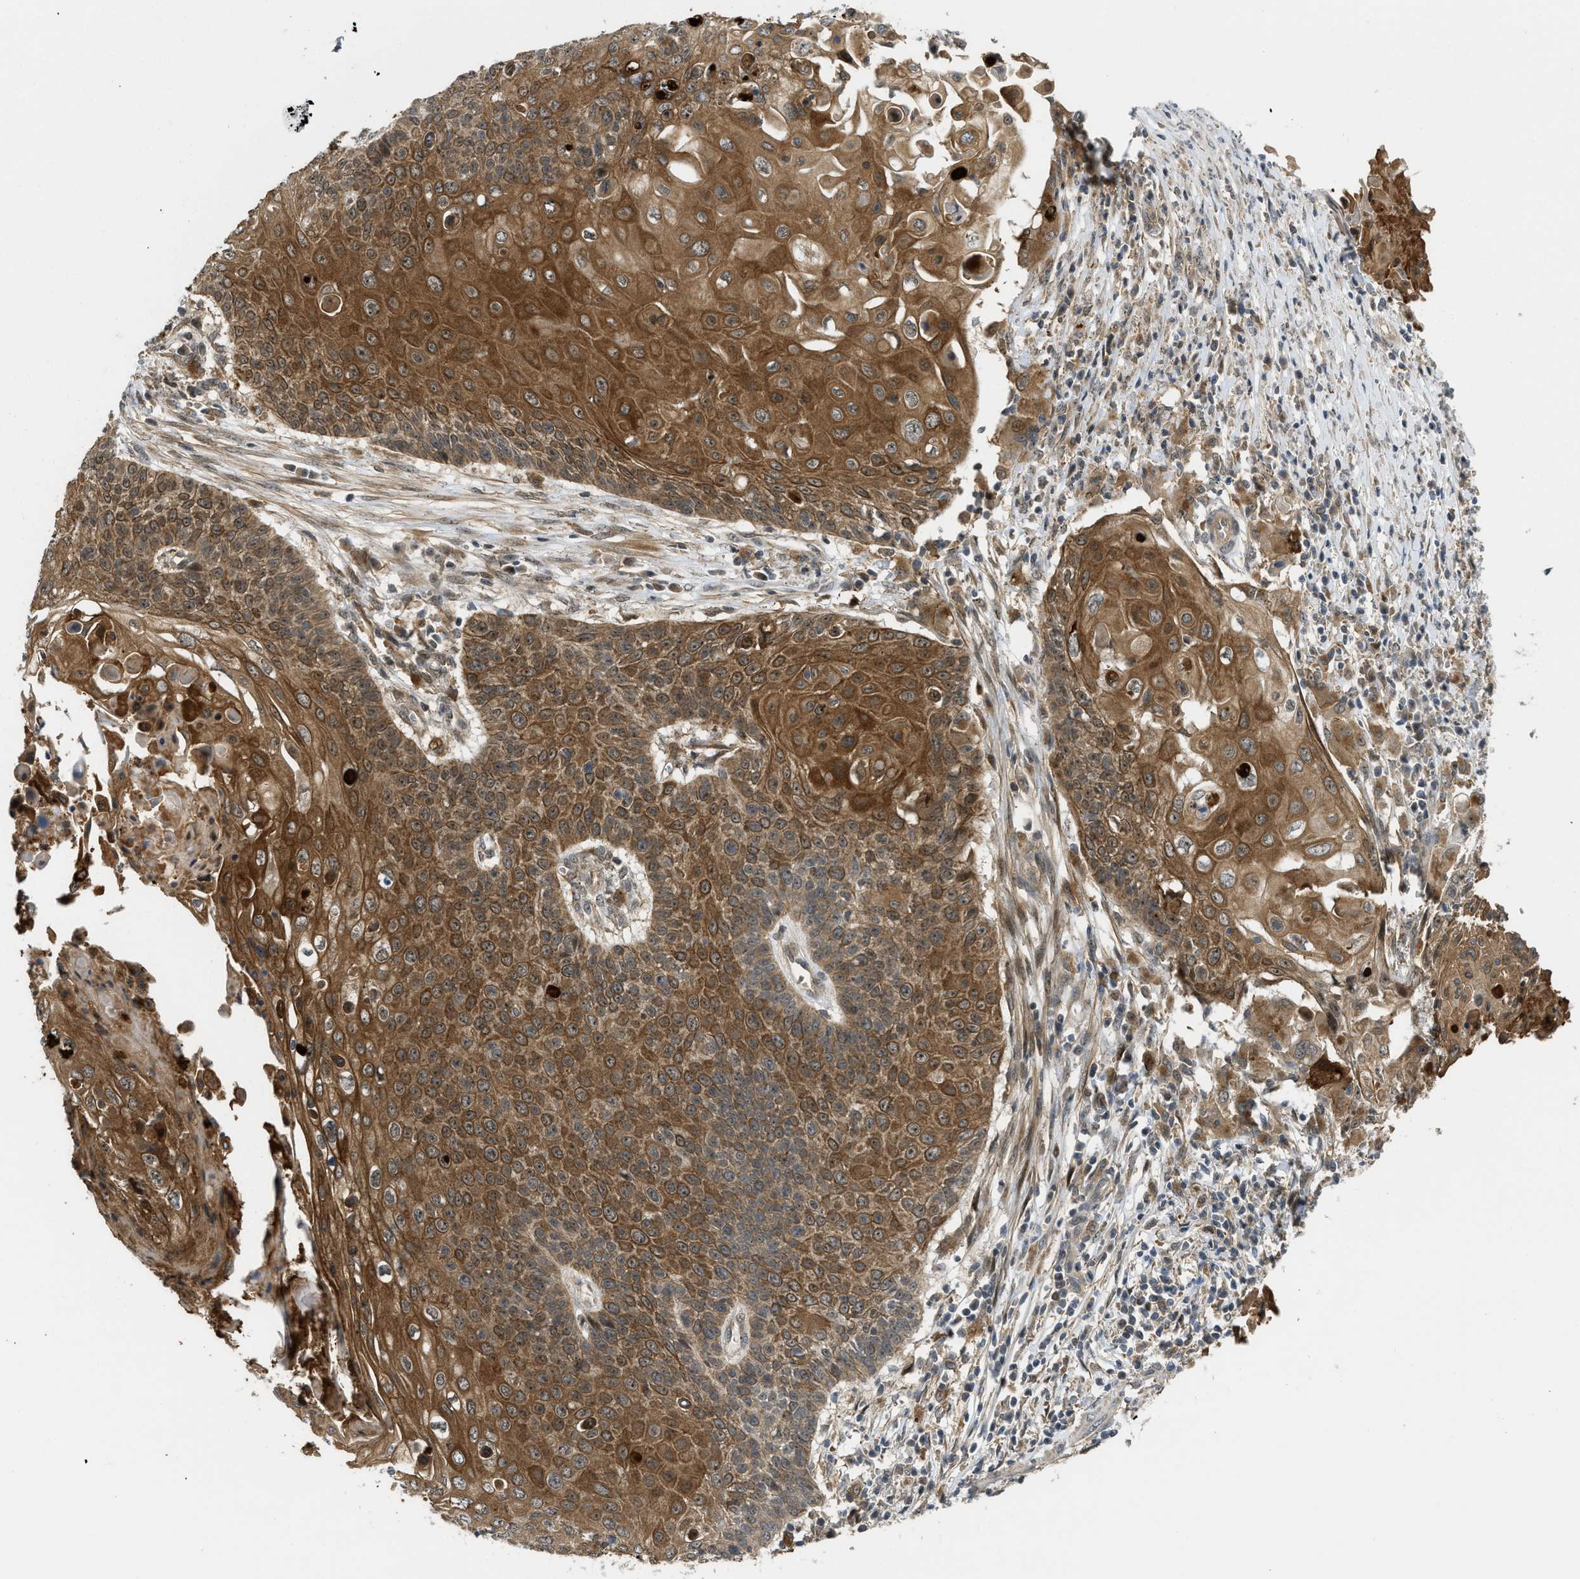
{"staining": {"intensity": "moderate", "quantity": ">75%", "location": "cytoplasmic/membranous"}, "tissue": "cervical cancer", "cell_type": "Tumor cells", "image_type": "cancer", "snomed": [{"axis": "morphology", "description": "Squamous cell carcinoma, NOS"}, {"axis": "topography", "description": "Cervix"}], "caption": "Tumor cells display medium levels of moderate cytoplasmic/membranous staining in about >75% of cells in human squamous cell carcinoma (cervical).", "gene": "DNAJC28", "patient": {"sex": "female", "age": 39}}